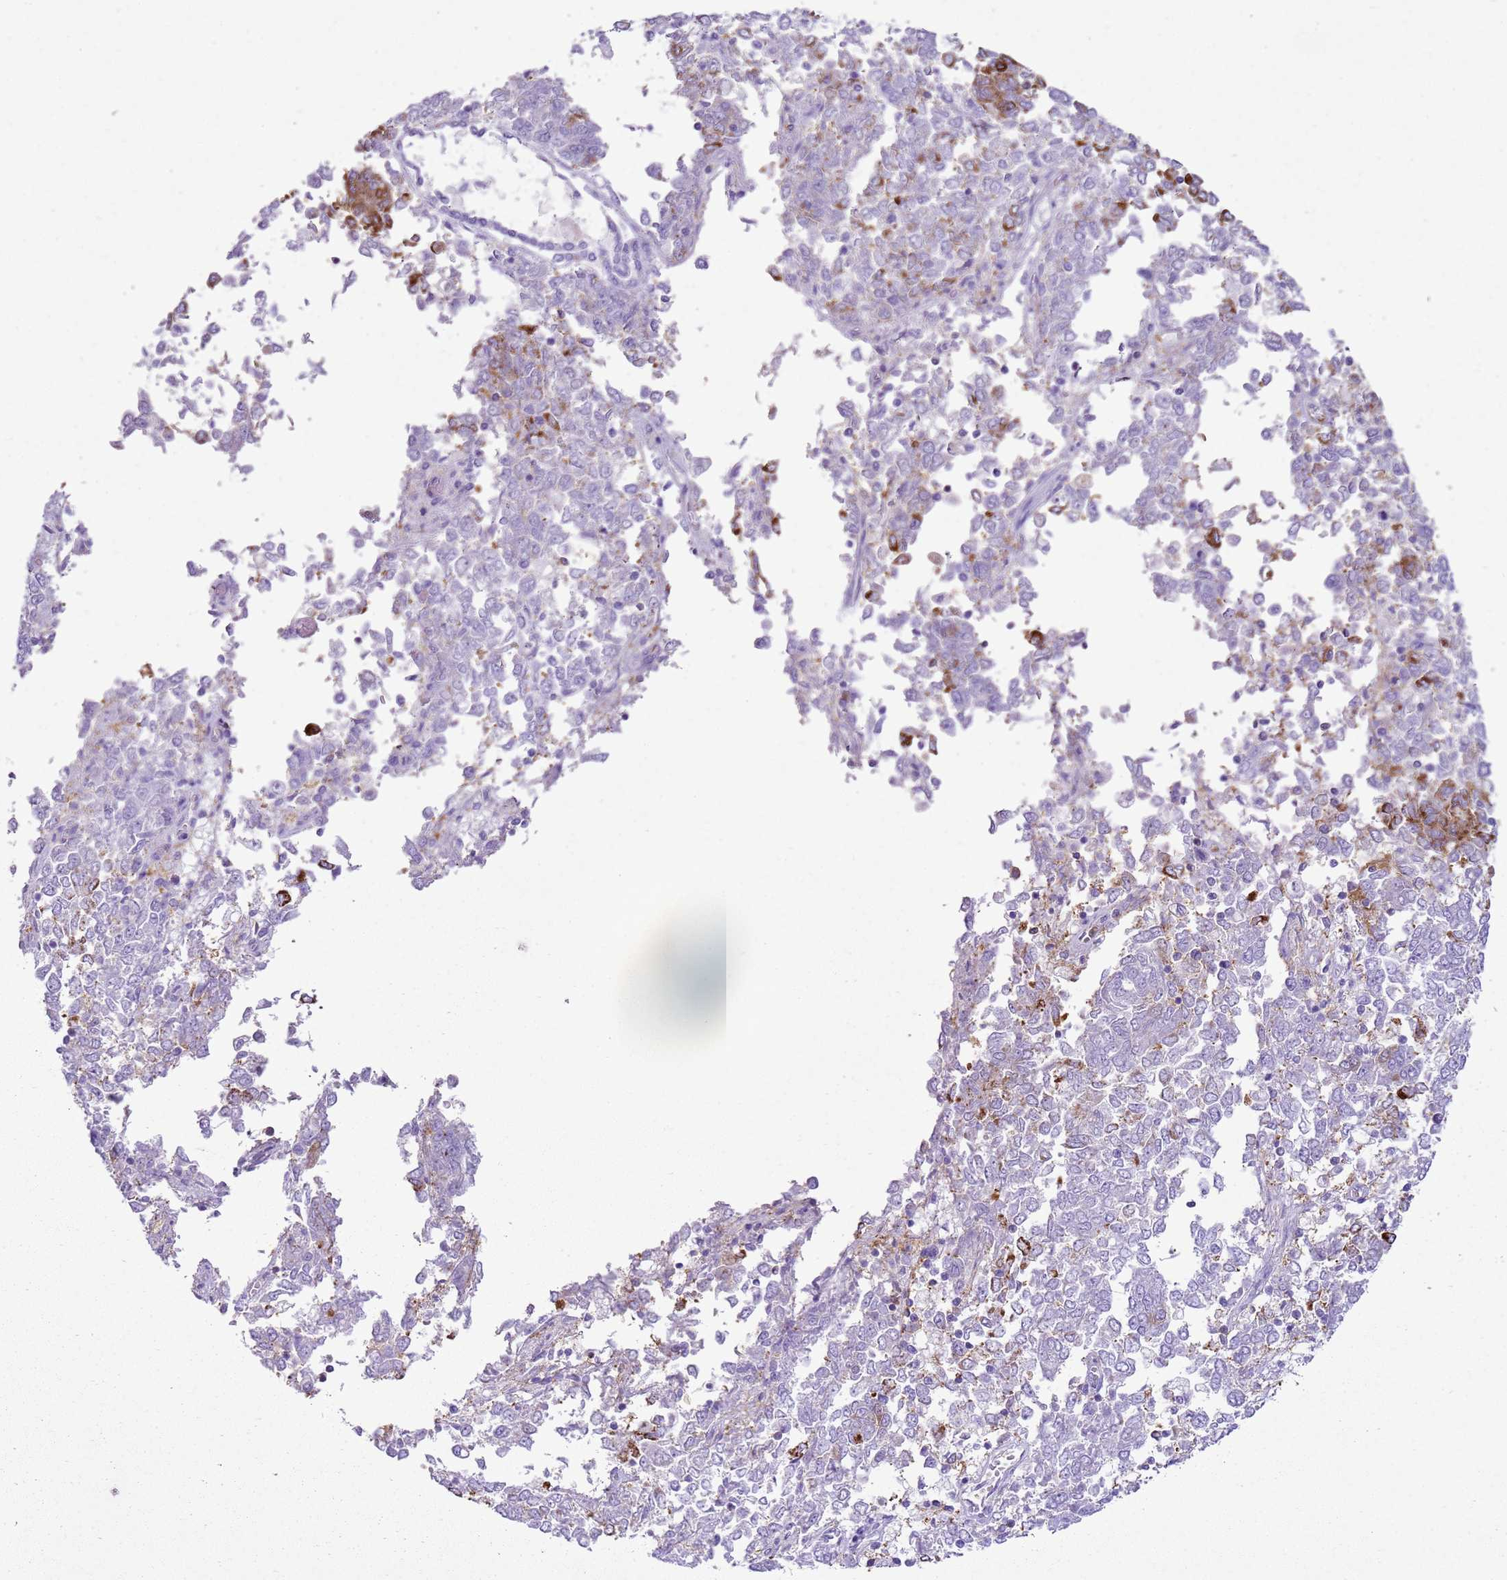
{"staining": {"intensity": "moderate", "quantity": "<25%", "location": "cytoplasmic/membranous"}, "tissue": "endometrial cancer", "cell_type": "Tumor cells", "image_type": "cancer", "snomed": [{"axis": "morphology", "description": "Adenocarcinoma, NOS"}, {"axis": "topography", "description": "Endometrium"}], "caption": "The image displays staining of endometrial cancer (adenocarcinoma), revealing moderate cytoplasmic/membranous protein expression (brown color) within tumor cells. (DAB IHC, brown staining for protein, blue staining for nuclei).", "gene": "SNX21", "patient": {"sex": "female", "age": 80}}